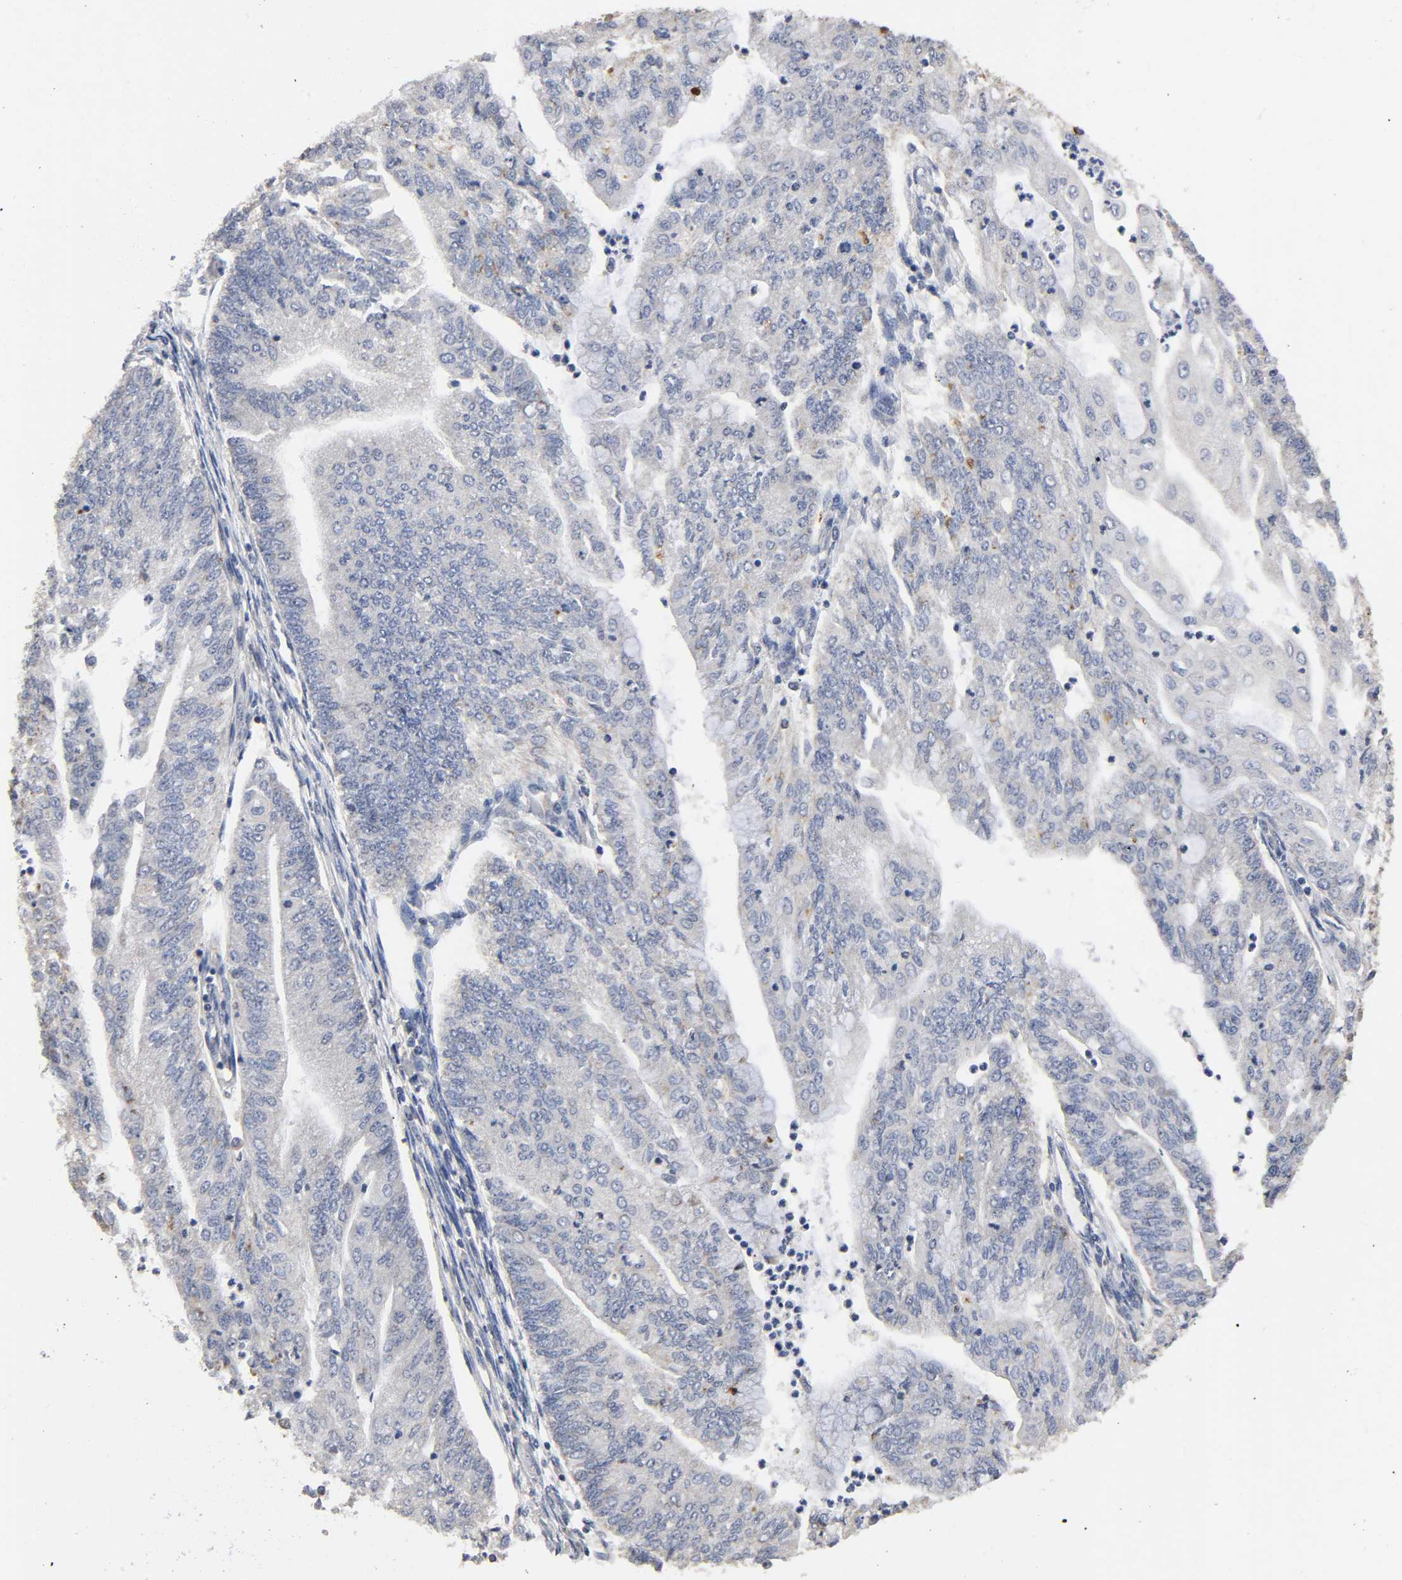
{"staining": {"intensity": "weak", "quantity": "<25%", "location": "cytoplasmic/membranous"}, "tissue": "endometrial cancer", "cell_type": "Tumor cells", "image_type": "cancer", "snomed": [{"axis": "morphology", "description": "Adenocarcinoma, NOS"}, {"axis": "topography", "description": "Endometrium"}], "caption": "This image is of endometrial cancer stained with IHC to label a protein in brown with the nuclei are counter-stained blue. There is no positivity in tumor cells.", "gene": "SYT16", "patient": {"sex": "female", "age": 59}}